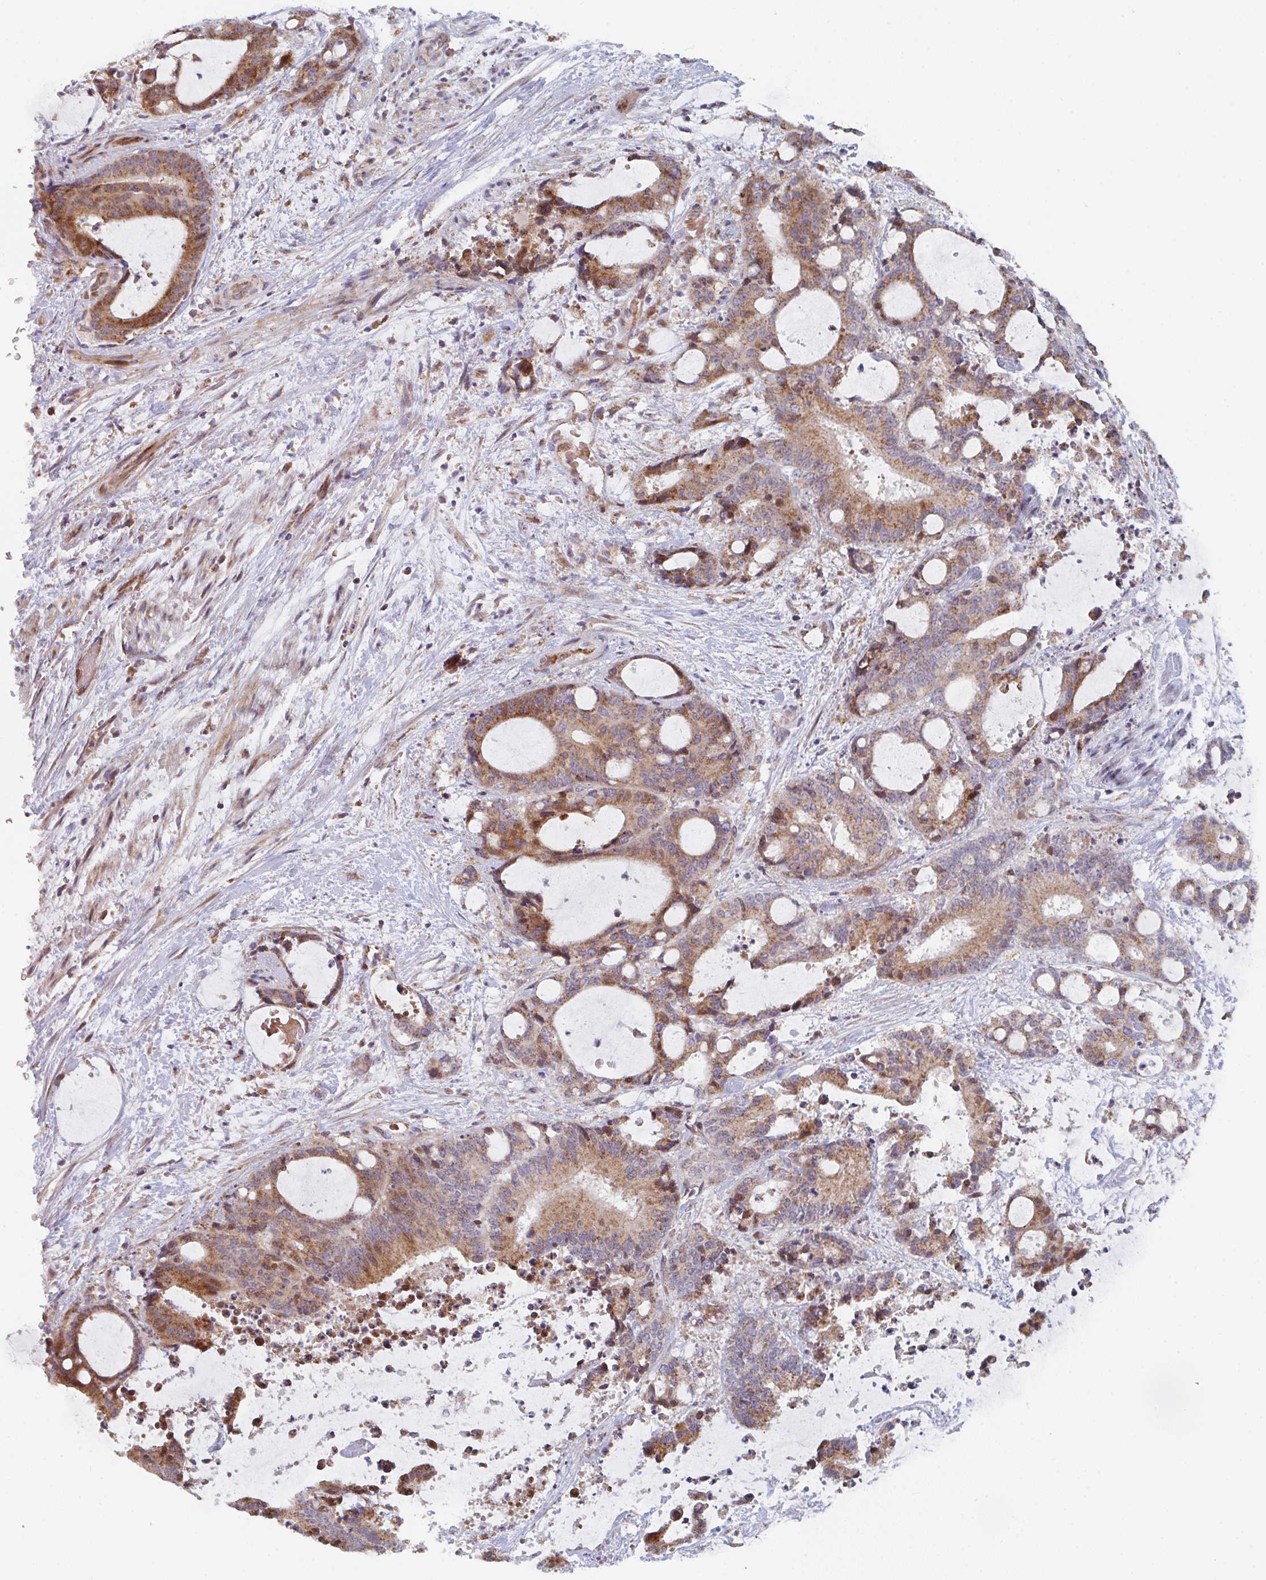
{"staining": {"intensity": "moderate", "quantity": ">75%", "location": "cytoplasmic/membranous"}, "tissue": "liver cancer", "cell_type": "Tumor cells", "image_type": "cancer", "snomed": [{"axis": "morphology", "description": "Normal tissue, NOS"}, {"axis": "morphology", "description": "Cholangiocarcinoma"}, {"axis": "topography", "description": "Liver"}, {"axis": "topography", "description": "Peripheral nerve tissue"}], "caption": "Cholangiocarcinoma (liver) stained with a brown dye displays moderate cytoplasmic/membranous positive expression in about >75% of tumor cells.", "gene": "ZNF644", "patient": {"sex": "female", "age": 73}}